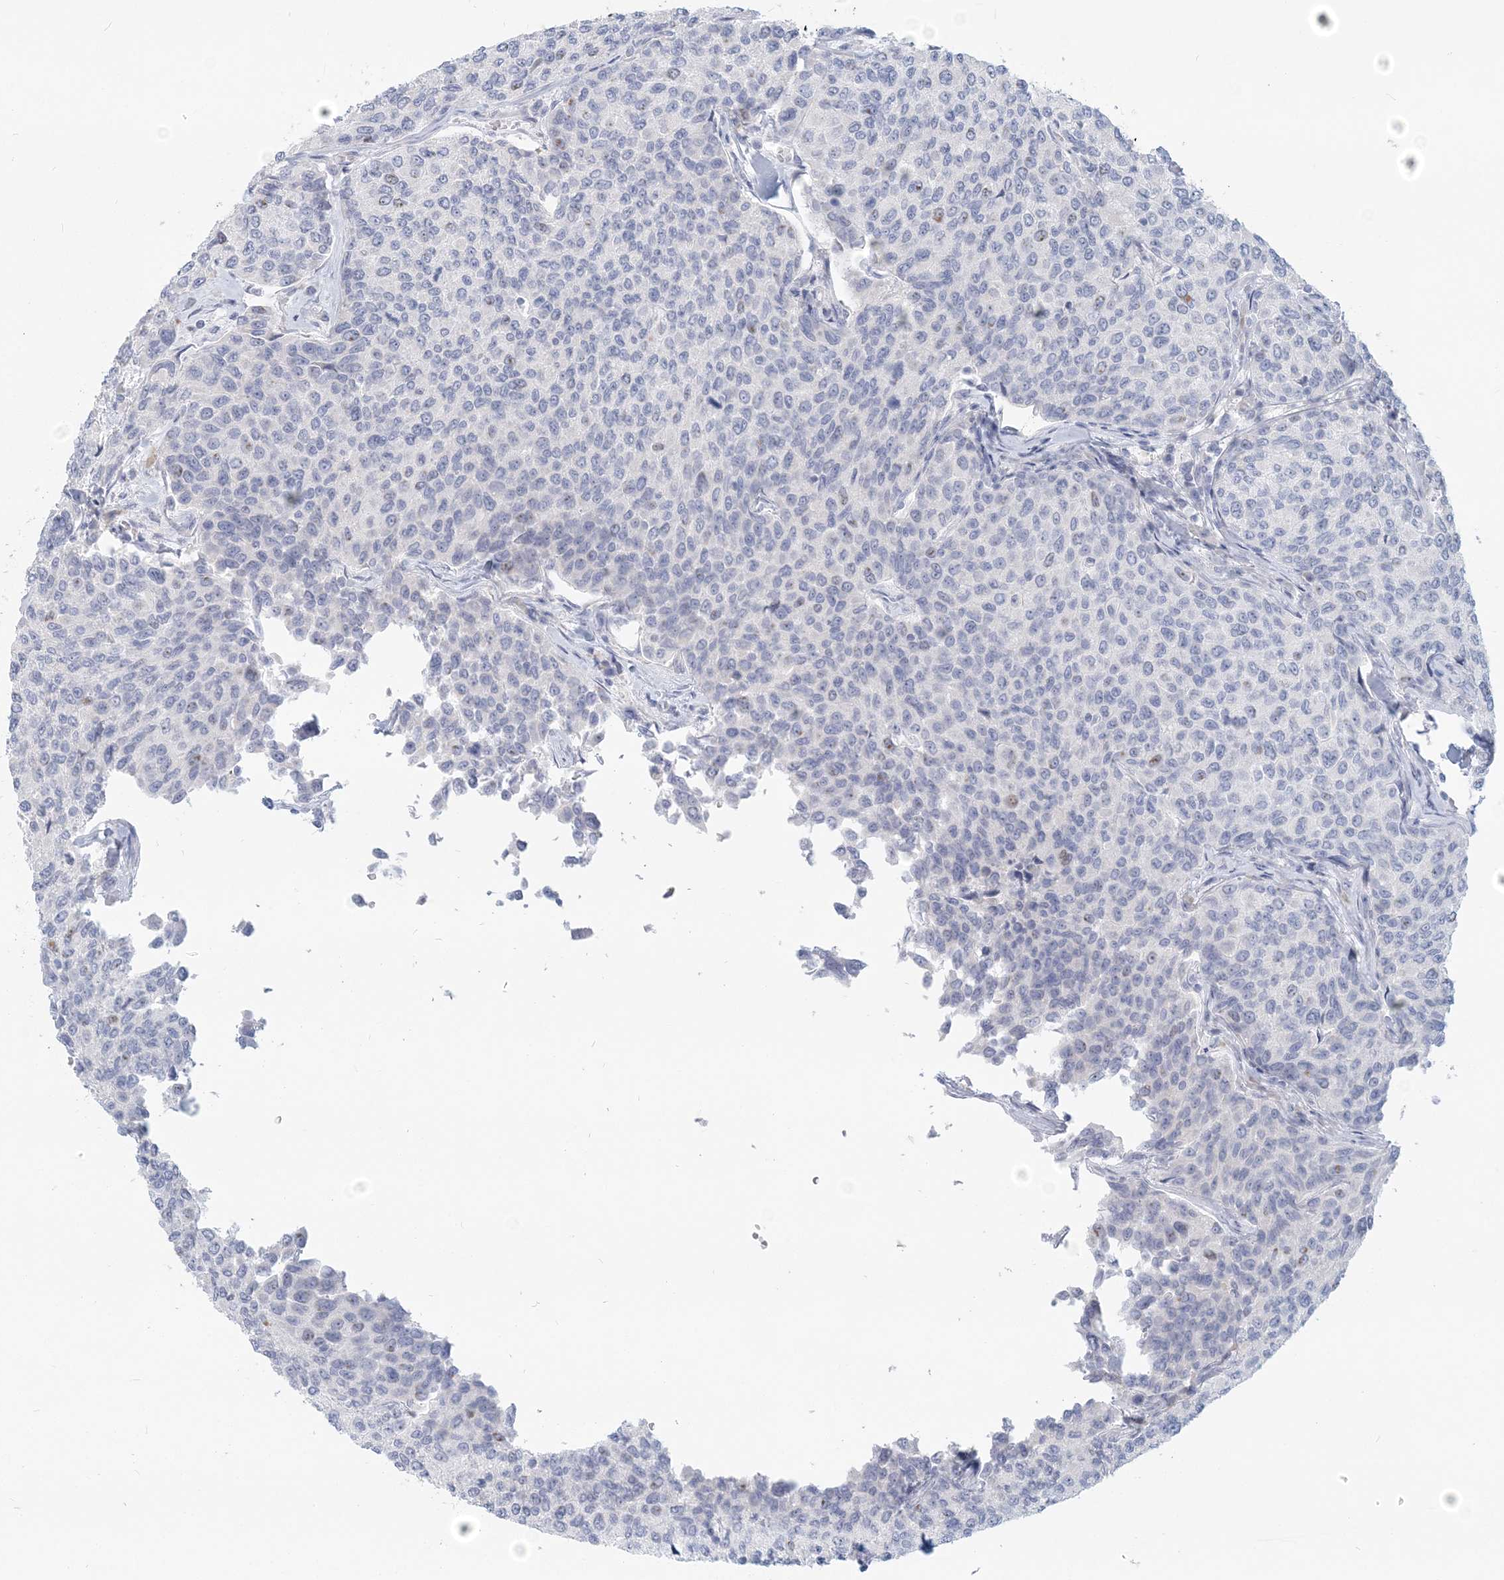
{"staining": {"intensity": "negative", "quantity": "none", "location": "none"}, "tissue": "breast cancer", "cell_type": "Tumor cells", "image_type": "cancer", "snomed": [{"axis": "morphology", "description": "Duct carcinoma"}, {"axis": "topography", "description": "Breast"}], "caption": "Tumor cells show no significant expression in breast intraductal carcinoma. Nuclei are stained in blue.", "gene": "CSN1S1", "patient": {"sex": "female", "age": 55}}